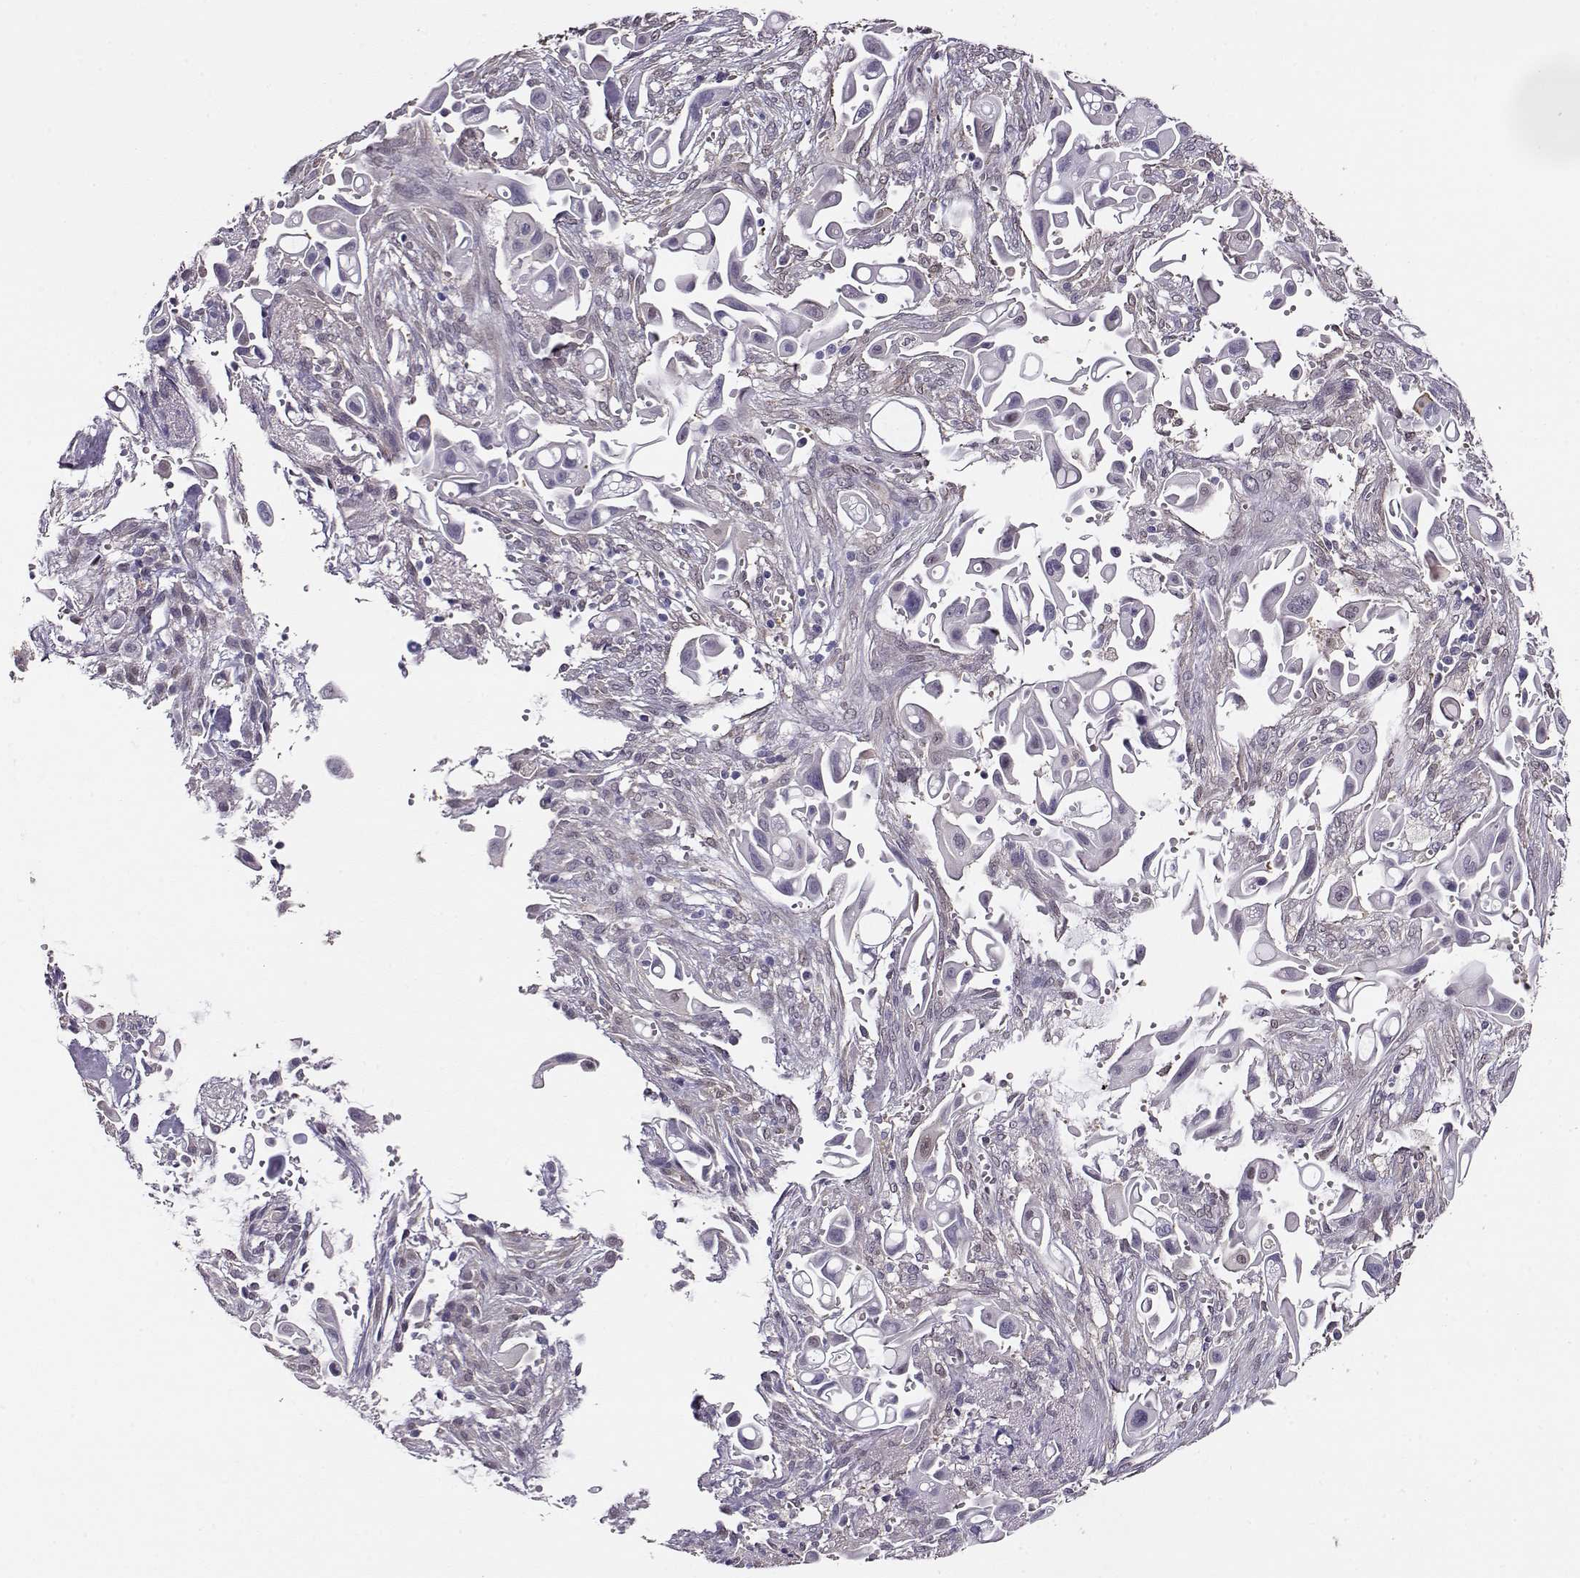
{"staining": {"intensity": "negative", "quantity": "none", "location": "none"}, "tissue": "pancreatic cancer", "cell_type": "Tumor cells", "image_type": "cancer", "snomed": [{"axis": "morphology", "description": "Adenocarcinoma, NOS"}, {"axis": "topography", "description": "Pancreas"}], "caption": "A photomicrograph of human pancreatic cancer is negative for staining in tumor cells. (Brightfield microscopy of DAB IHC at high magnification).", "gene": "CCR8", "patient": {"sex": "male", "age": 50}}